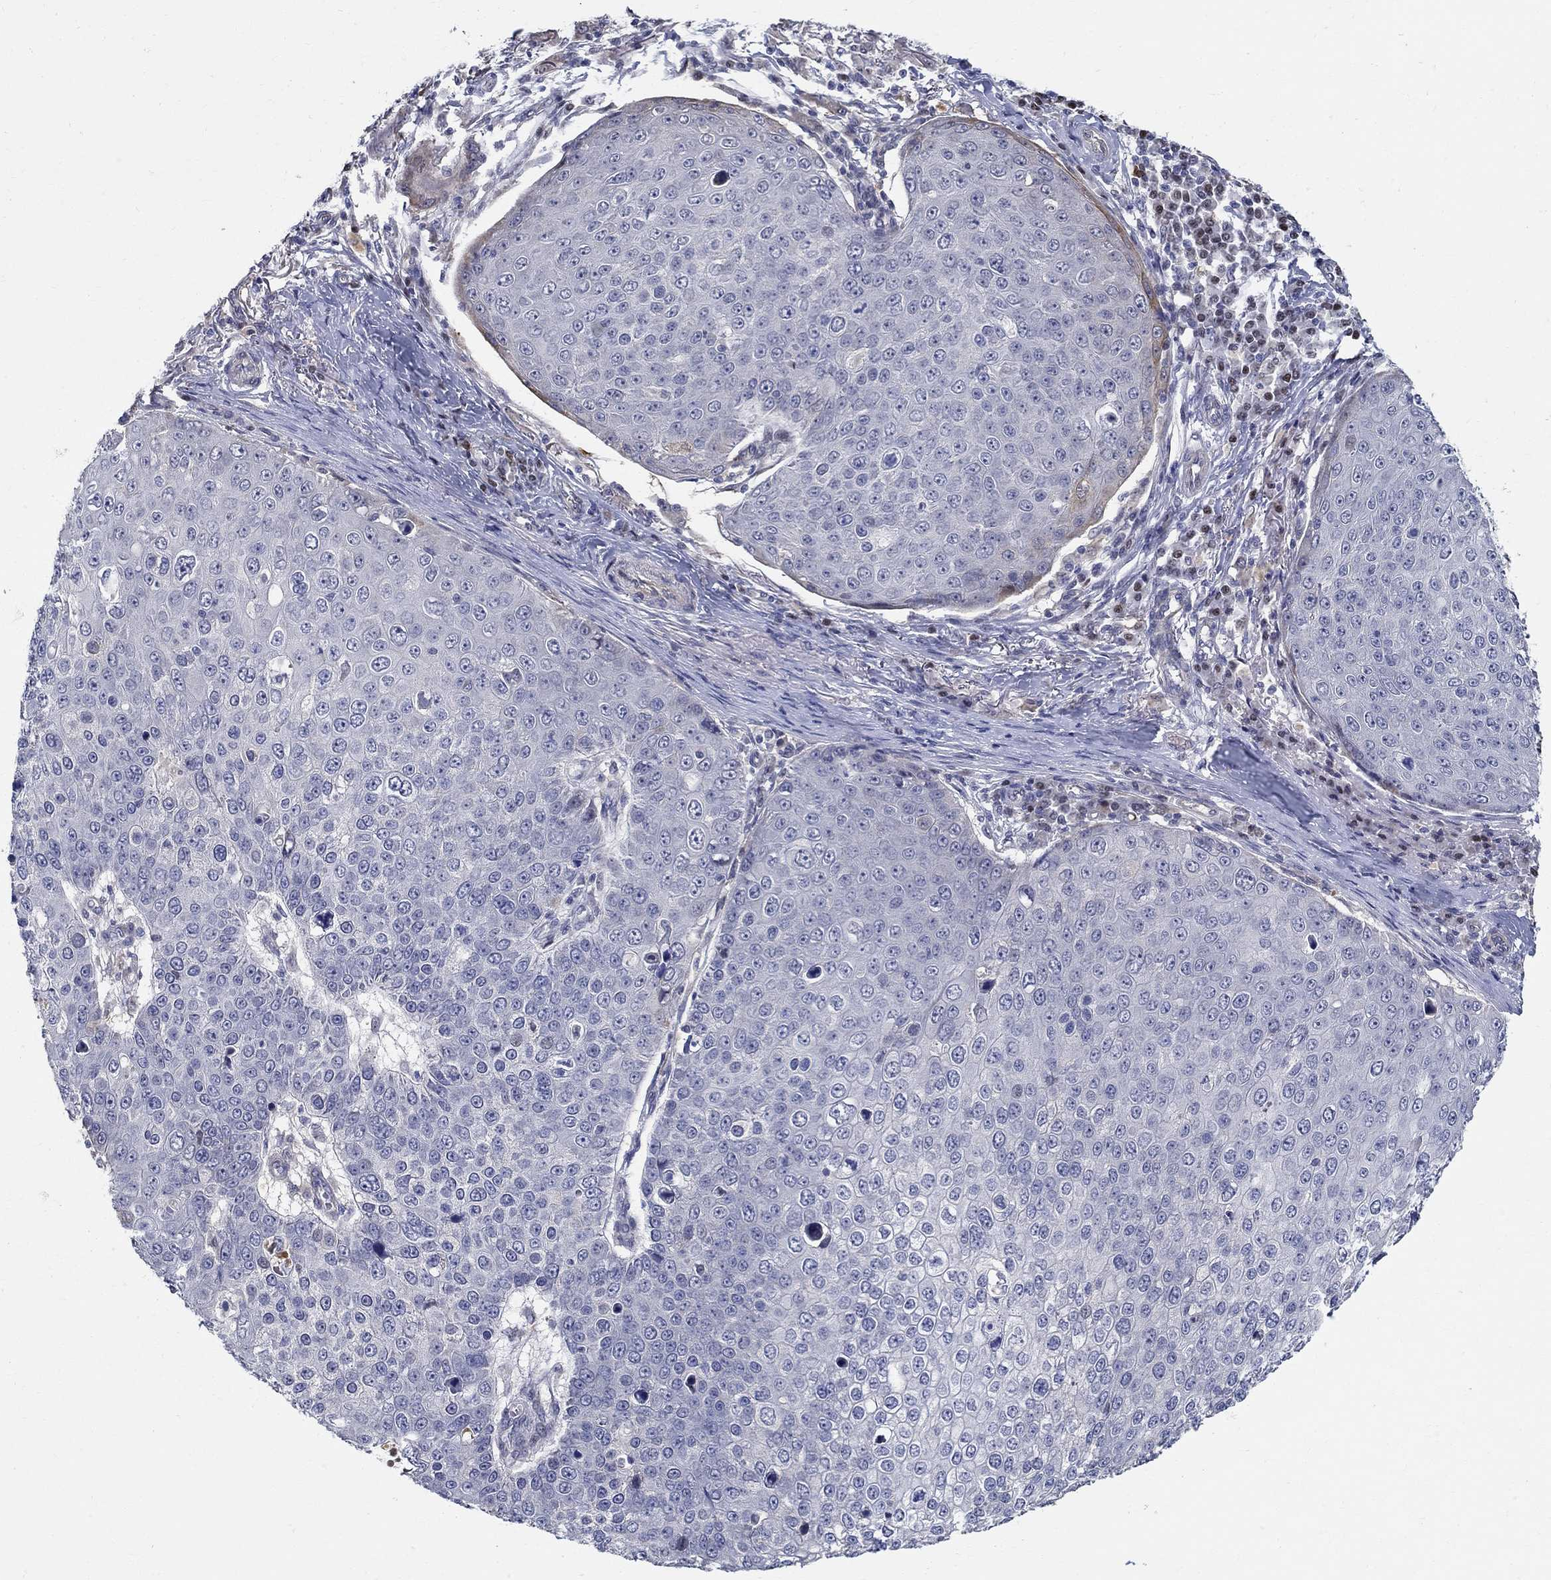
{"staining": {"intensity": "negative", "quantity": "none", "location": "none"}, "tissue": "skin cancer", "cell_type": "Tumor cells", "image_type": "cancer", "snomed": [{"axis": "morphology", "description": "Squamous cell carcinoma, NOS"}, {"axis": "topography", "description": "Skin"}], "caption": "DAB (3,3'-diaminobenzidine) immunohistochemical staining of skin cancer demonstrates no significant staining in tumor cells.", "gene": "C16orf46", "patient": {"sex": "male", "age": 71}}